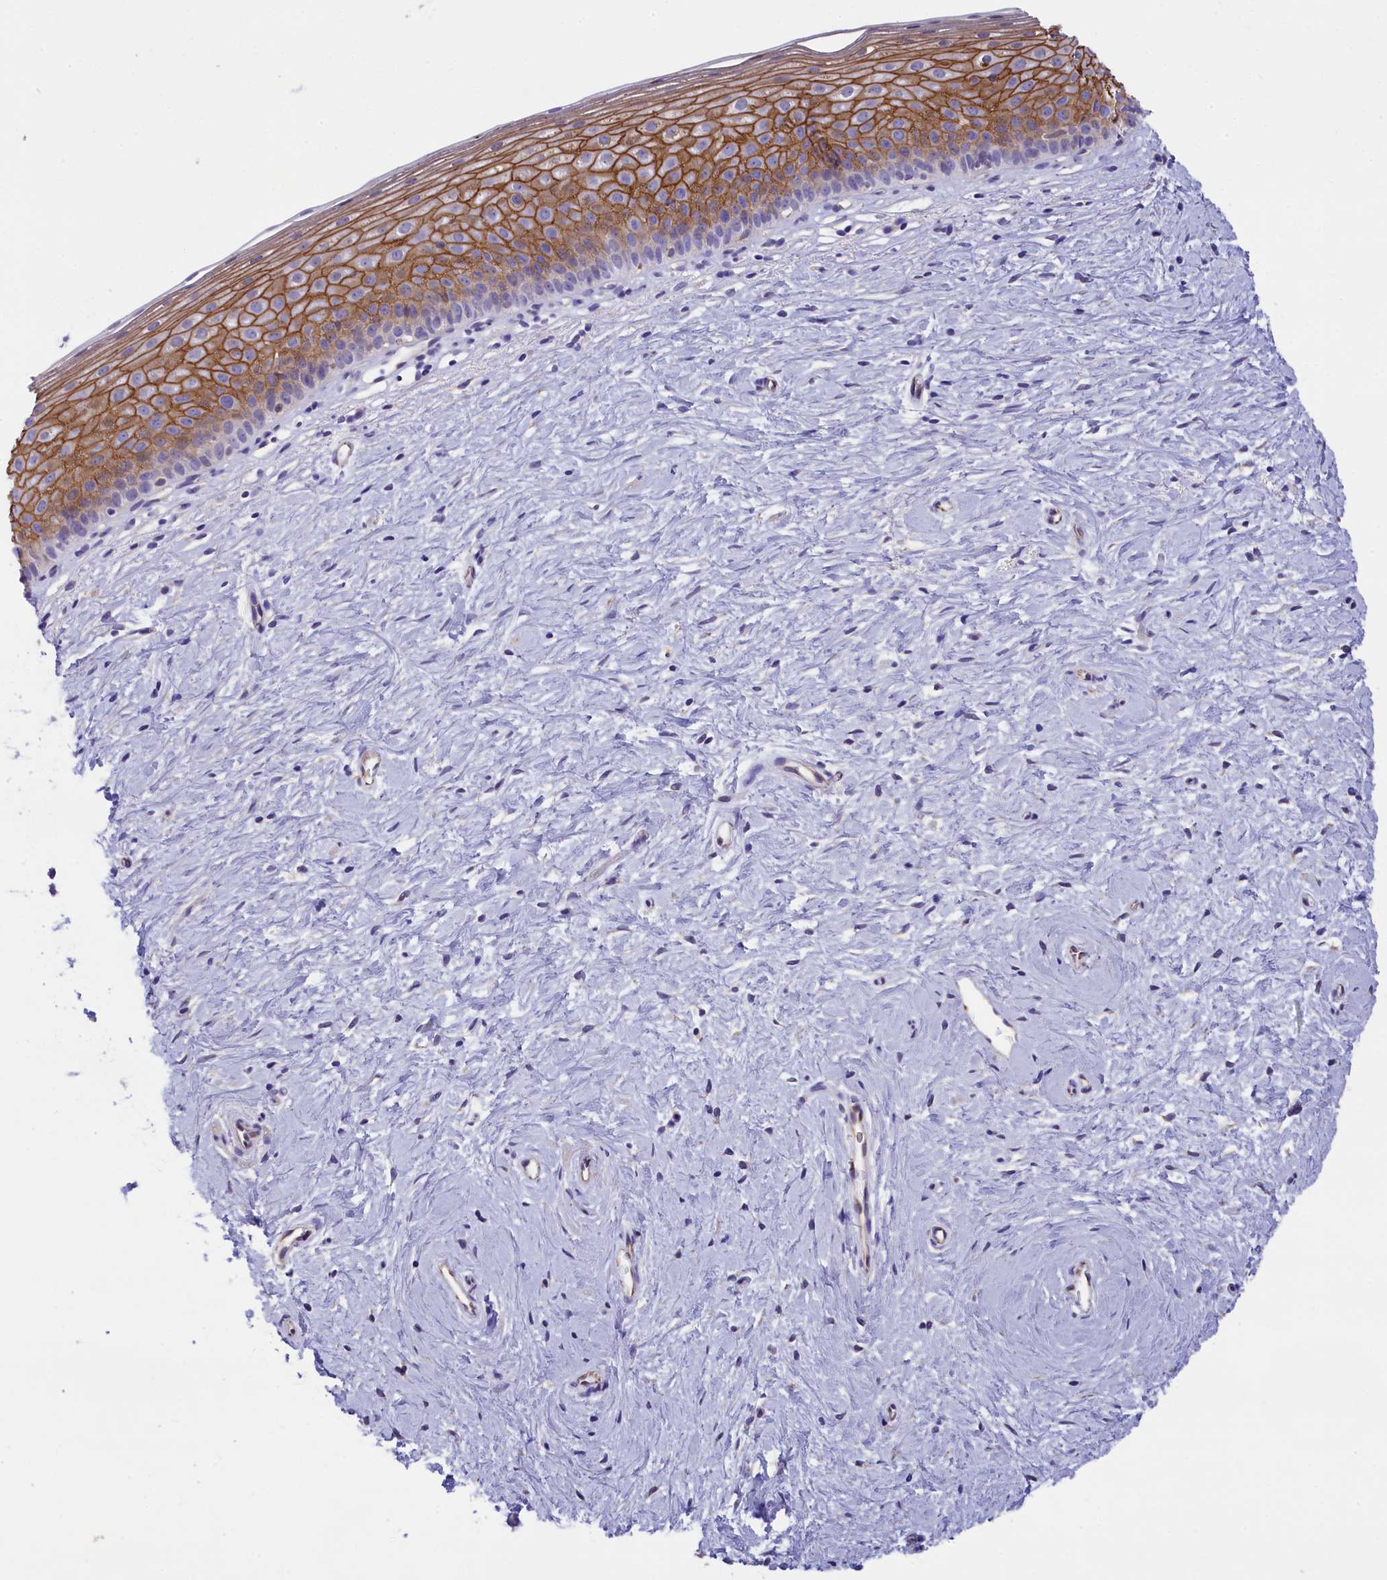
{"staining": {"intensity": "negative", "quantity": "none", "location": "none"}, "tissue": "cervix", "cell_type": "Glandular cells", "image_type": "normal", "snomed": [{"axis": "morphology", "description": "Normal tissue, NOS"}, {"axis": "topography", "description": "Cervix"}], "caption": "A high-resolution photomicrograph shows IHC staining of unremarkable cervix, which shows no significant staining in glandular cells.", "gene": "TACSTD2", "patient": {"sex": "female", "age": 57}}